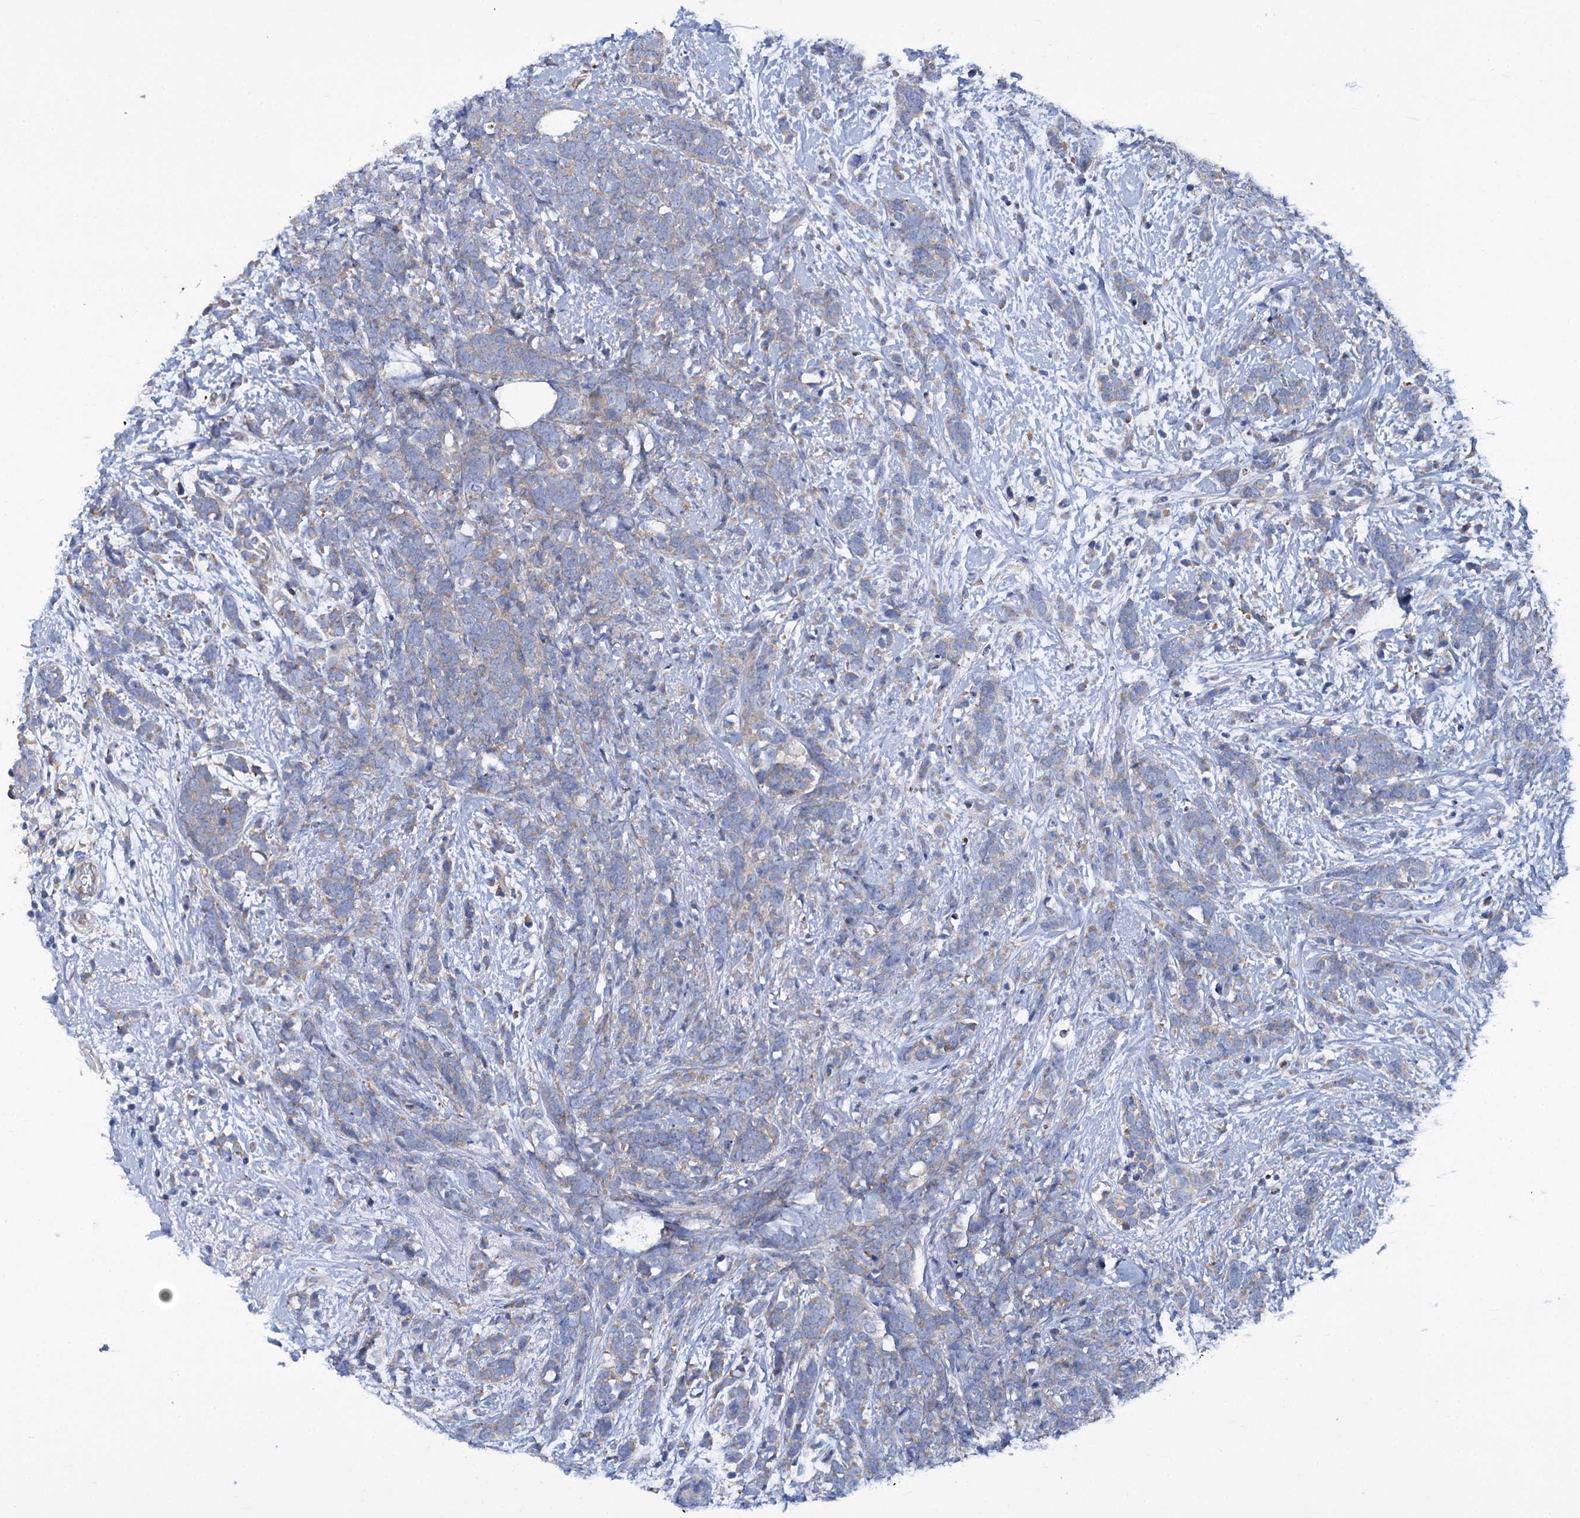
{"staining": {"intensity": "moderate", "quantity": "<25%", "location": "cytoplasmic/membranous"}, "tissue": "breast cancer", "cell_type": "Tumor cells", "image_type": "cancer", "snomed": [{"axis": "morphology", "description": "Lobular carcinoma"}, {"axis": "topography", "description": "Breast"}], "caption": "Approximately <25% of tumor cells in lobular carcinoma (breast) reveal moderate cytoplasmic/membranous protein staining as visualized by brown immunohistochemical staining.", "gene": "TRIM55", "patient": {"sex": "female", "age": 58}}